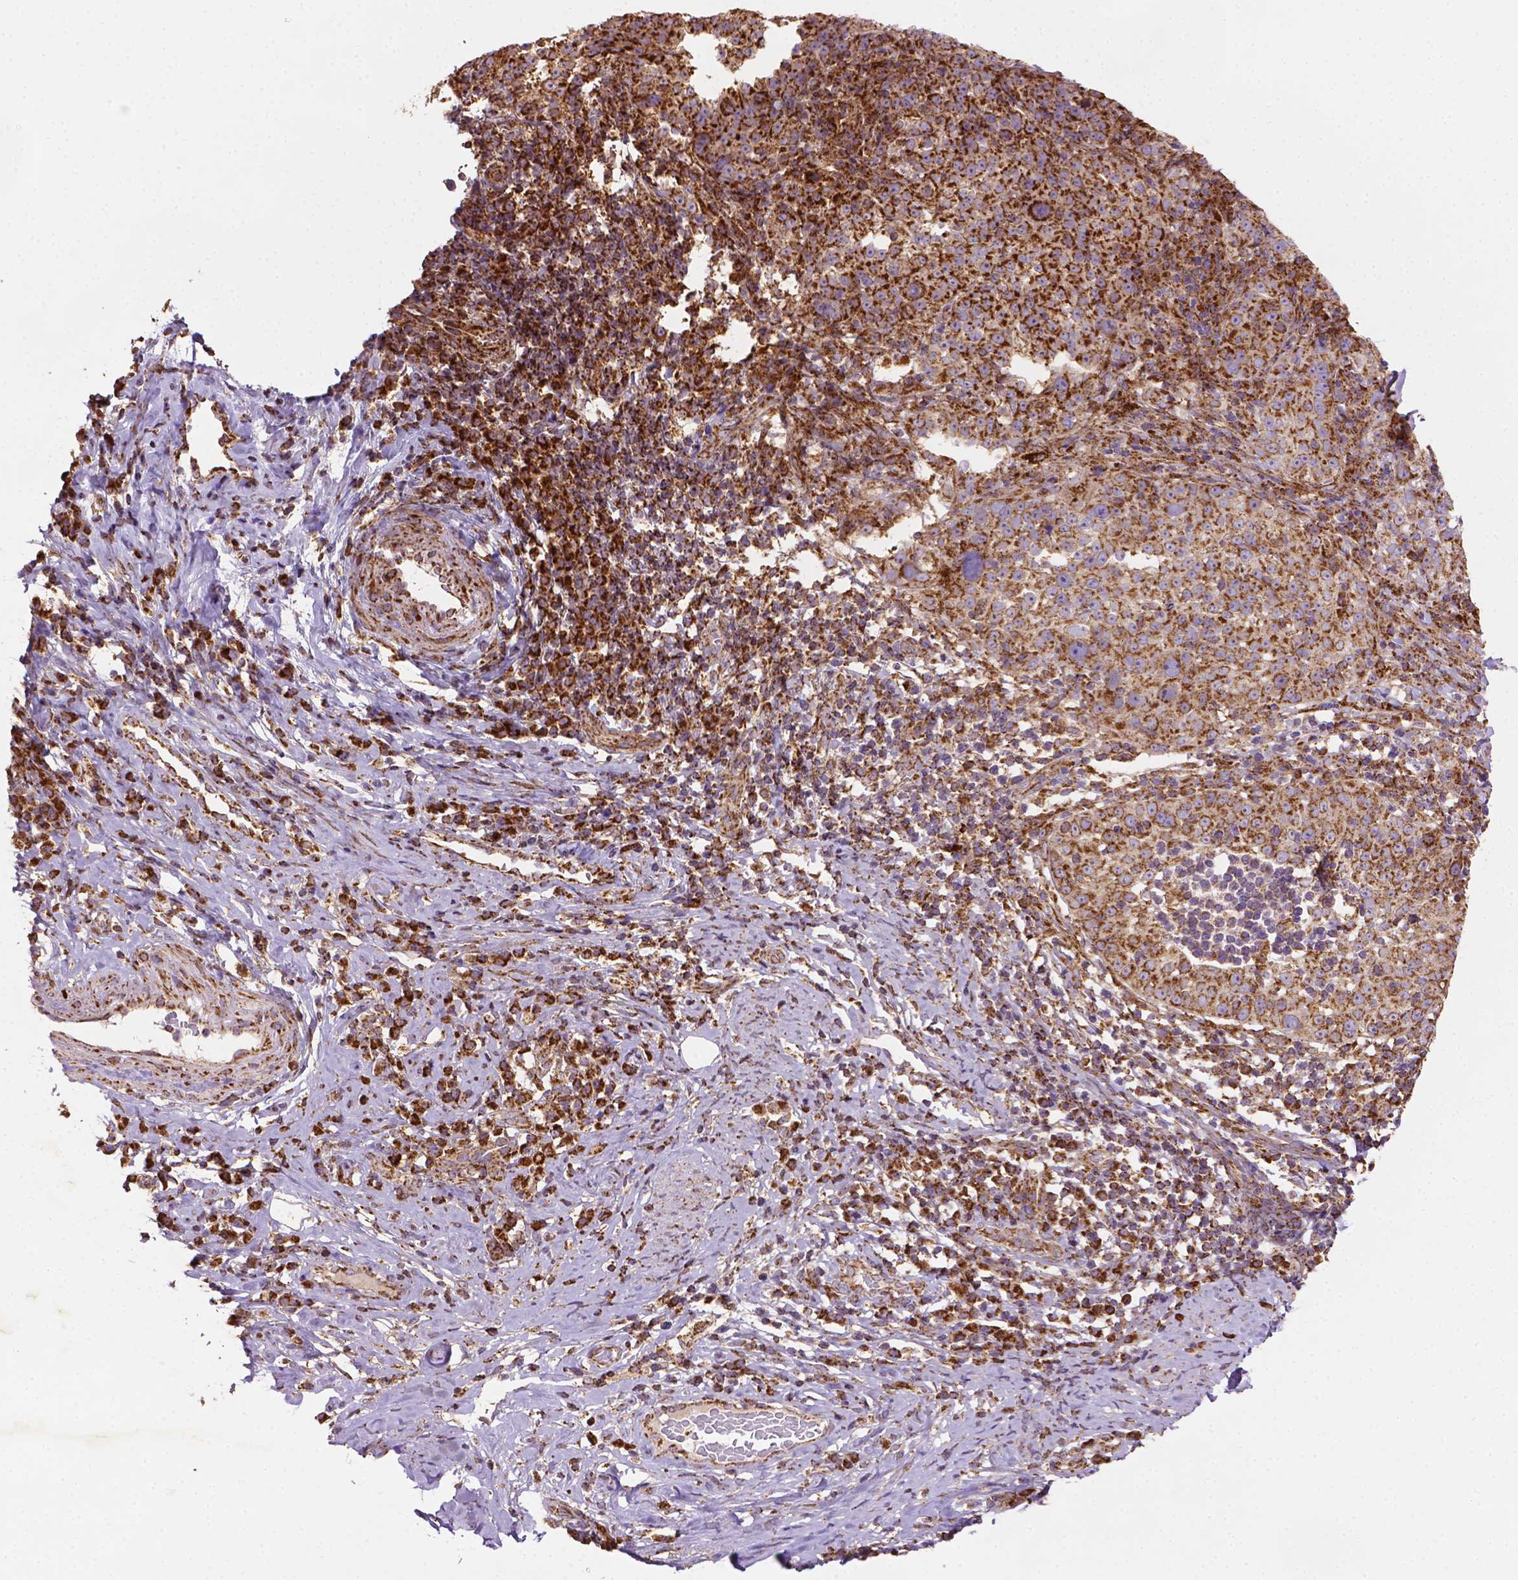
{"staining": {"intensity": "strong", "quantity": ">75%", "location": "cytoplasmic/membranous"}, "tissue": "cervical cancer", "cell_type": "Tumor cells", "image_type": "cancer", "snomed": [{"axis": "morphology", "description": "Squamous cell carcinoma, NOS"}, {"axis": "topography", "description": "Cervix"}], "caption": "A brown stain highlights strong cytoplasmic/membranous positivity of a protein in human cervical cancer tumor cells.", "gene": "ILVBL", "patient": {"sex": "female", "age": 75}}